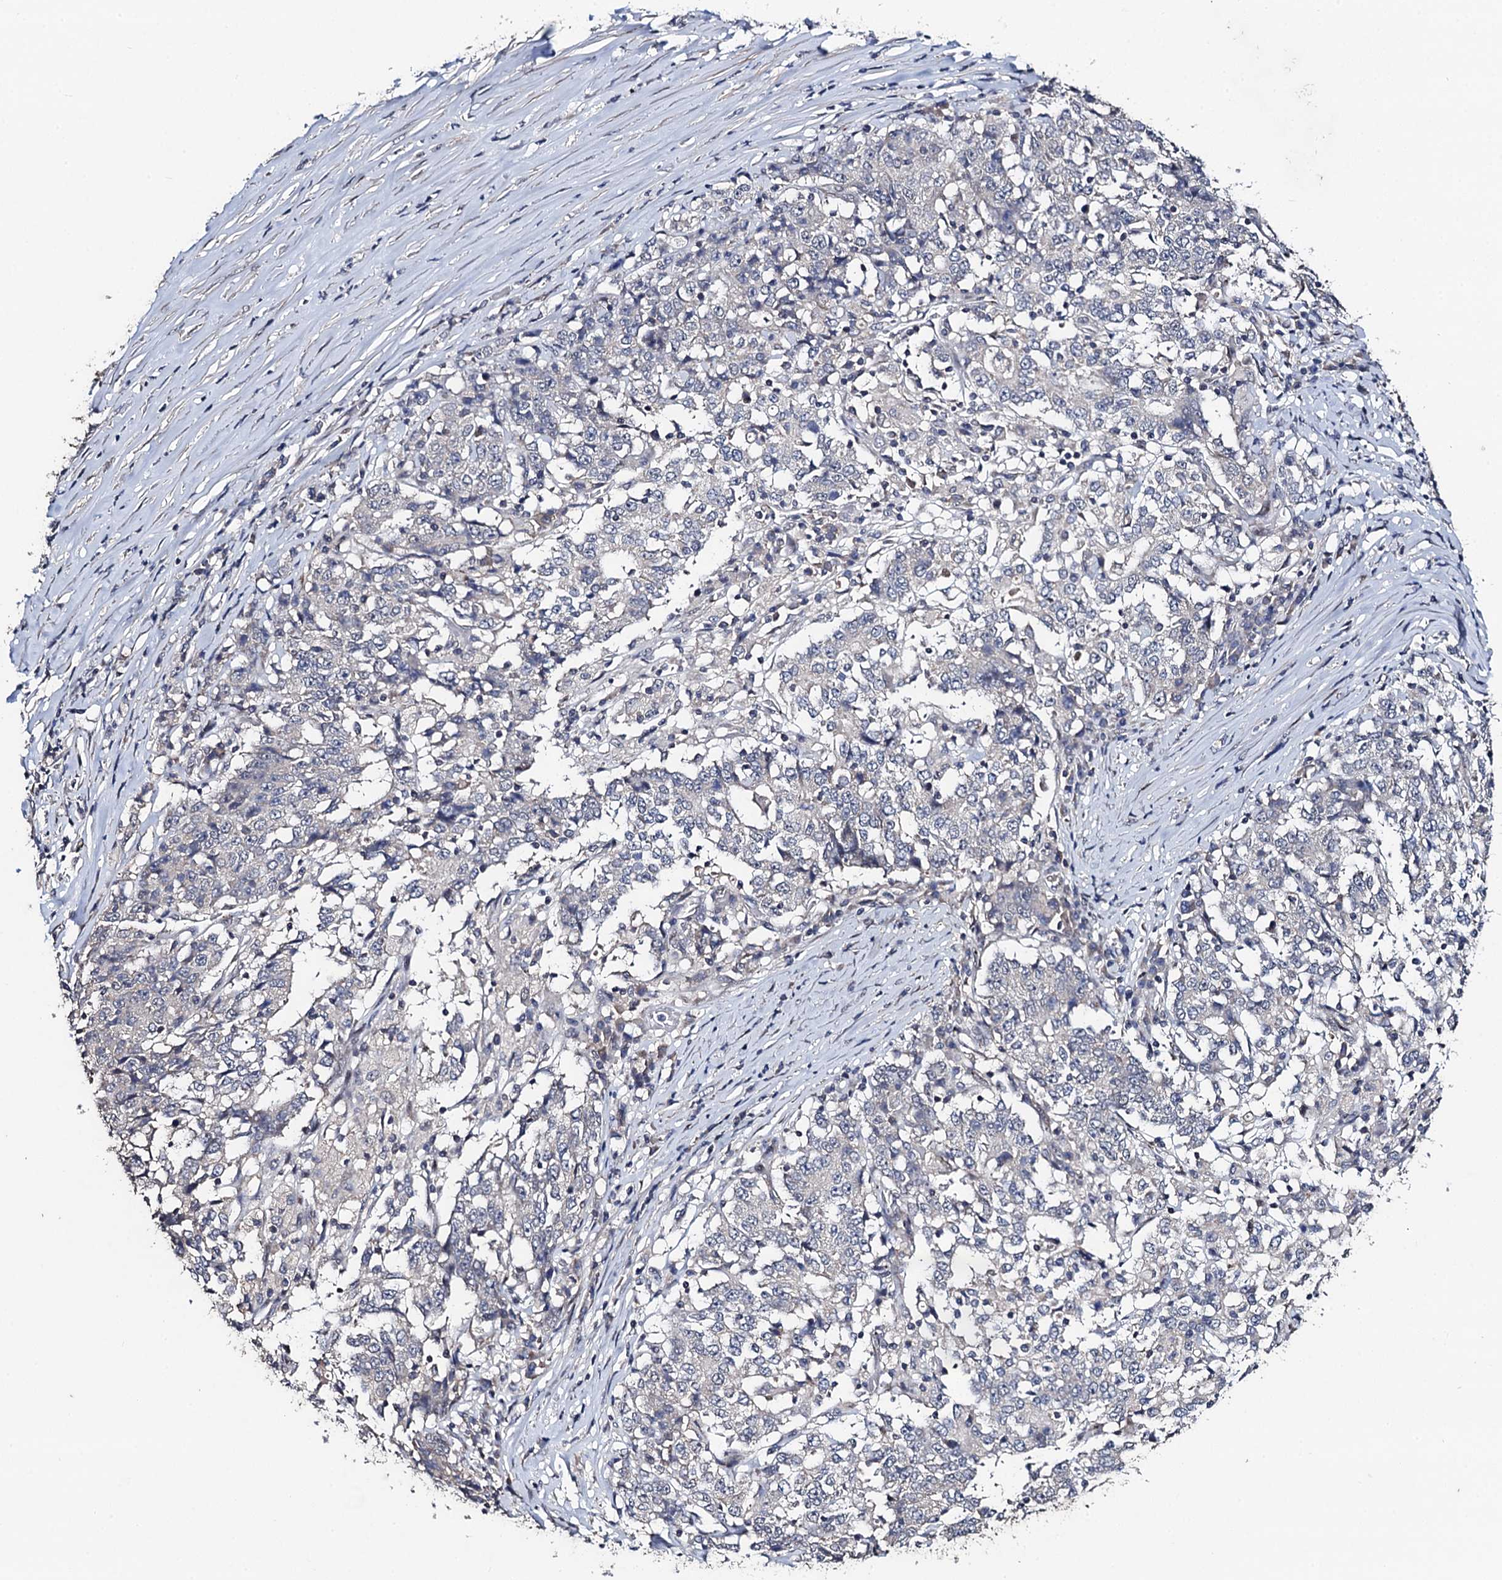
{"staining": {"intensity": "negative", "quantity": "none", "location": "none"}, "tissue": "stomach cancer", "cell_type": "Tumor cells", "image_type": "cancer", "snomed": [{"axis": "morphology", "description": "Adenocarcinoma, NOS"}, {"axis": "topography", "description": "Stomach"}], "caption": "Immunohistochemistry (IHC) photomicrograph of stomach adenocarcinoma stained for a protein (brown), which exhibits no positivity in tumor cells.", "gene": "PPTC7", "patient": {"sex": "male", "age": 59}}